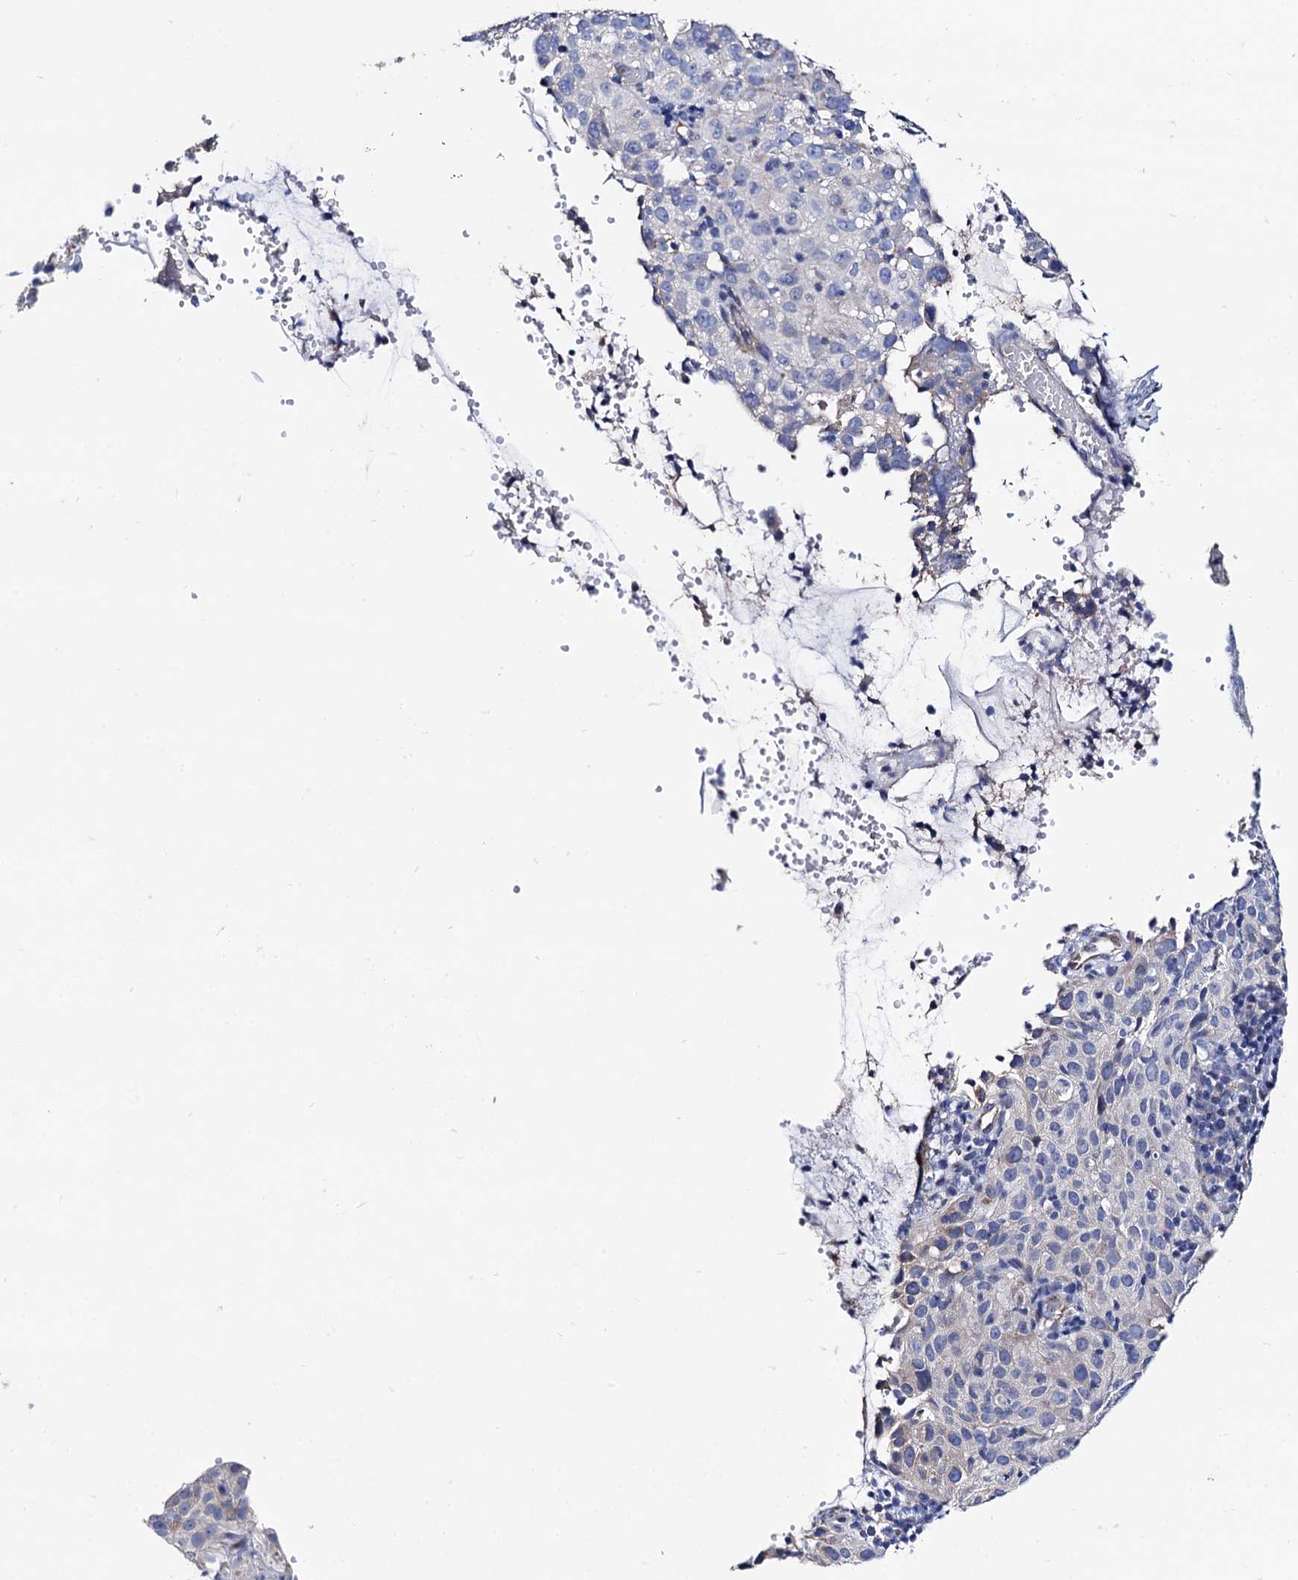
{"staining": {"intensity": "negative", "quantity": "none", "location": "none"}, "tissue": "cervical cancer", "cell_type": "Tumor cells", "image_type": "cancer", "snomed": [{"axis": "morphology", "description": "Squamous cell carcinoma, NOS"}, {"axis": "topography", "description": "Cervix"}], "caption": "Tumor cells are negative for brown protein staining in cervical cancer.", "gene": "FREM3", "patient": {"sex": "female", "age": 31}}